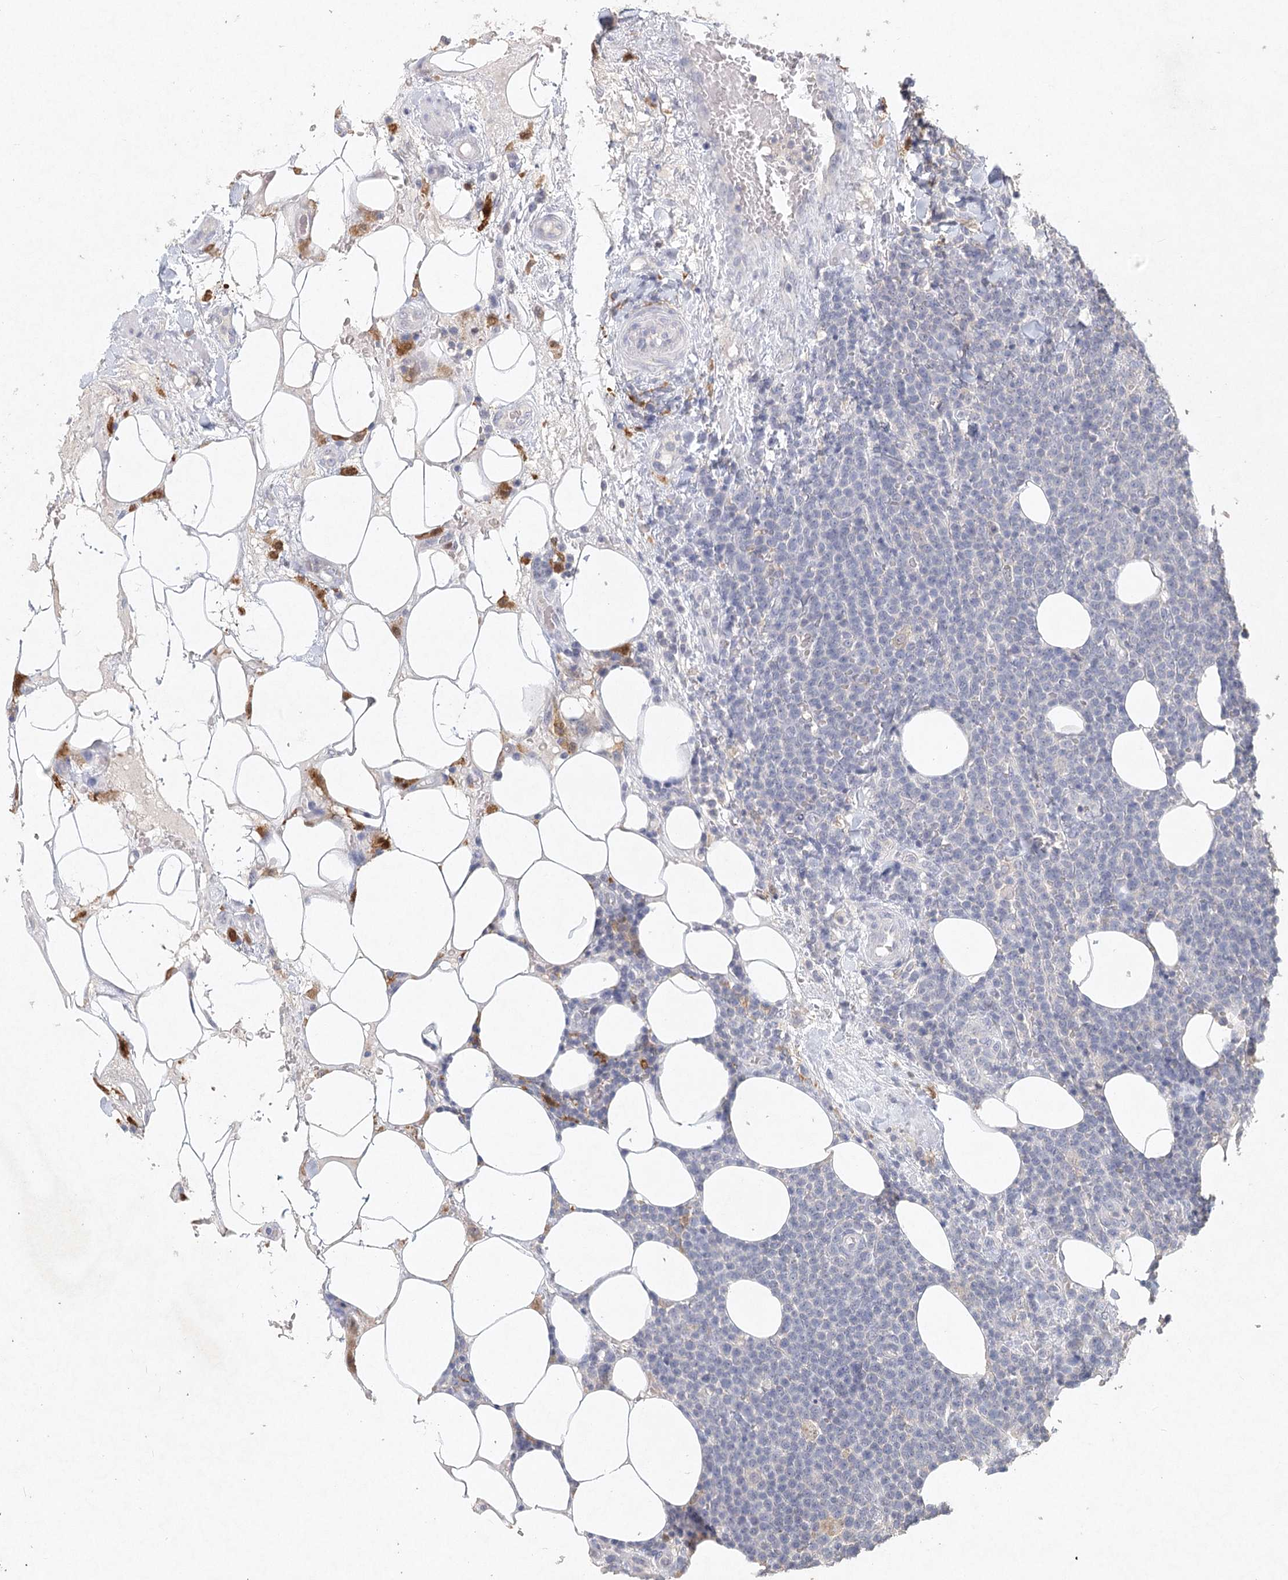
{"staining": {"intensity": "negative", "quantity": "none", "location": "none"}, "tissue": "lymphoma", "cell_type": "Tumor cells", "image_type": "cancer", "snomed": [{"axis": "morphology", "description": "Malignant lymphoma, non-Hodgkin's type, High grade"}, {"axis": "topography", "description": "Lymph node"}], "caption": "This micrograph is of lymphoma stained with immunohistochemistry (IHC) to label a protein in brown with the nuclei are counter-stained blue. There is no expression in tumor cells.", "gene": "ARSI", "patient": {"sex": "male", "age": 61}}